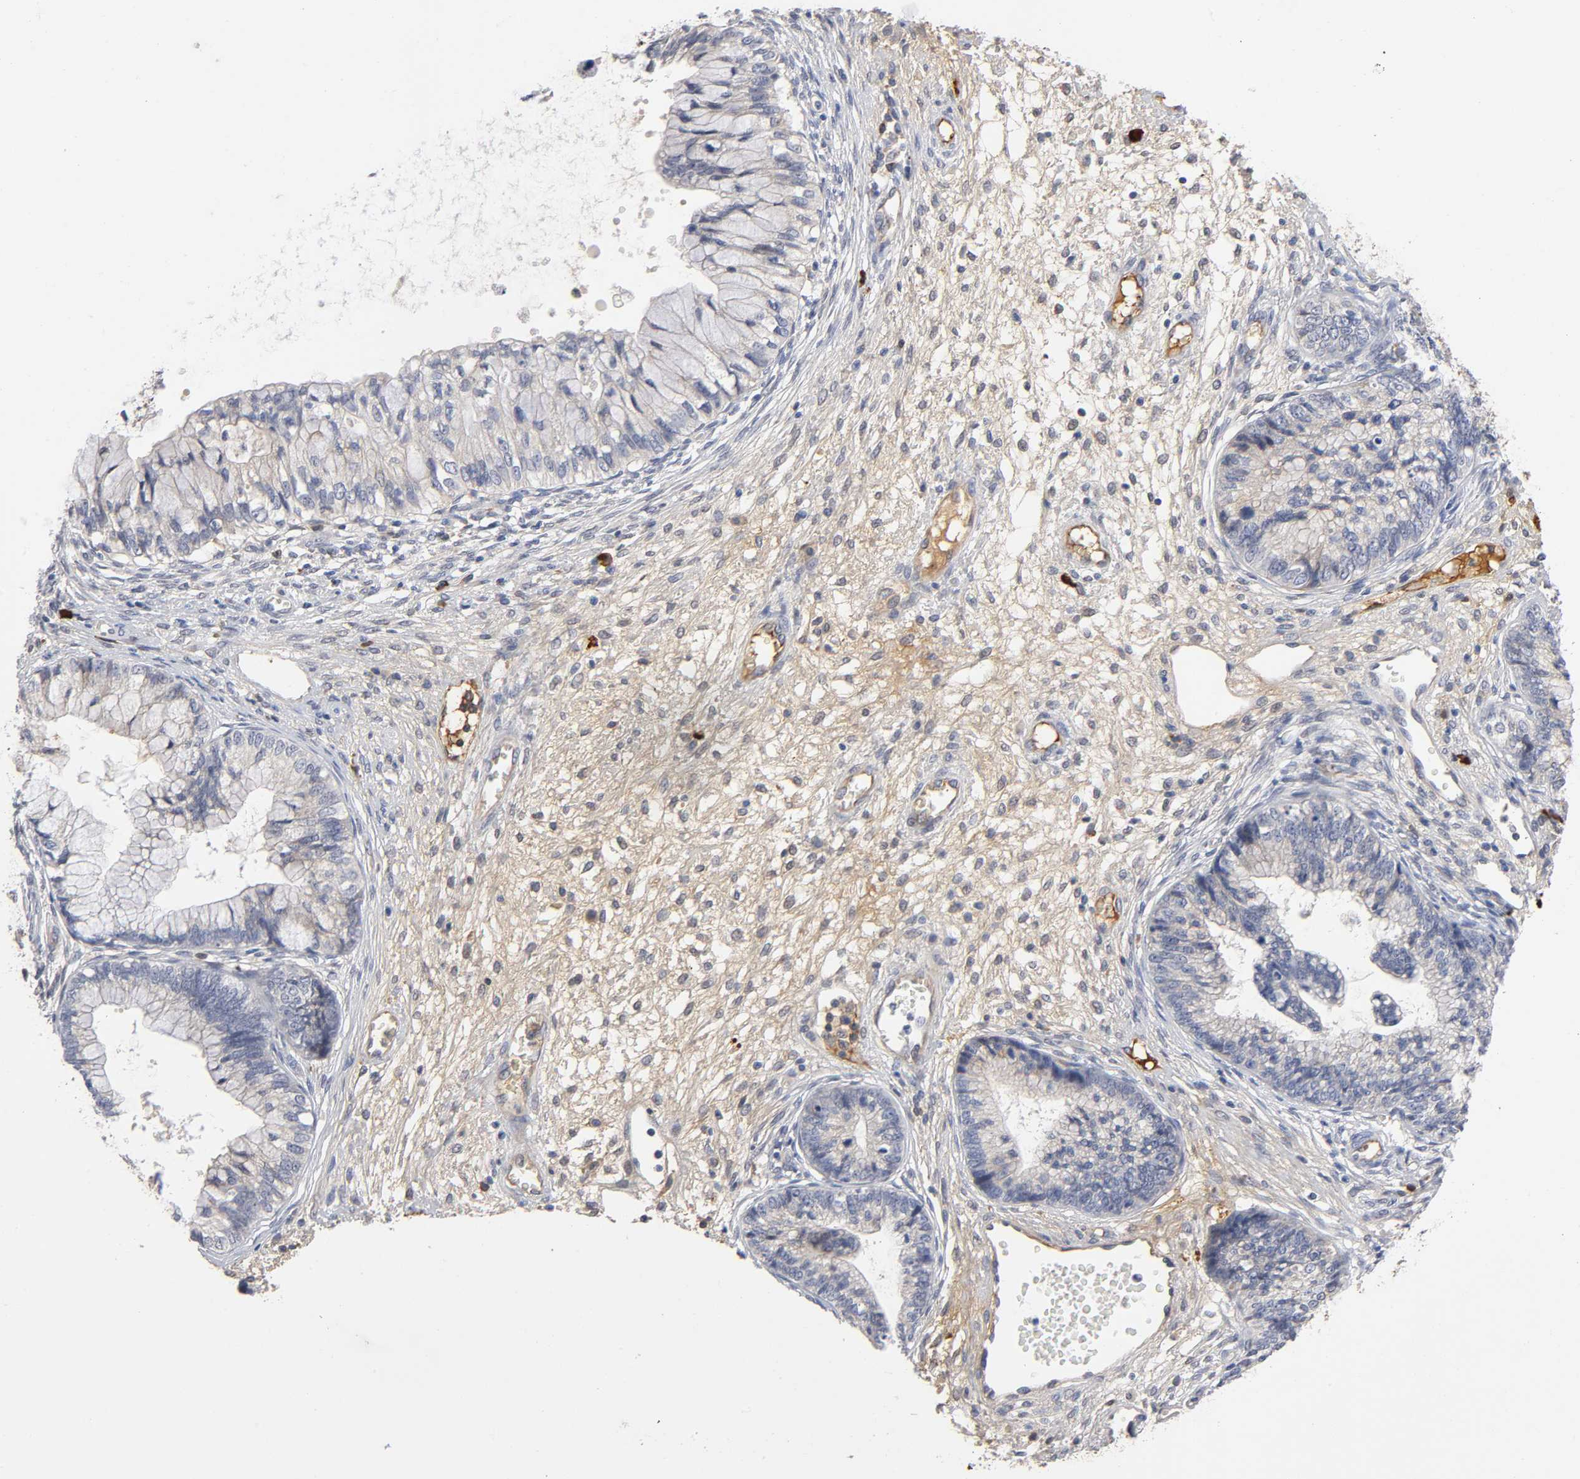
{"staining": {"intensity": "weak", "quantity": "<25%", "location": "cytoplasmic/membranous"}, "tissue": "cervical cancer", "cell_type": "Tumor cells", "image_type": "cancer", "snomed": [{"axis": "morphology", "description": "Adenocarcinoma, NOS"}, {"axis": "topography", "description": "Cervix"}], "caption": "A micrograph of human adenocarcinoma (cervical) is negative for staining in tumor cells.", "gene": "NOVA1", "patient": {"sex": "female", "age": 44}}